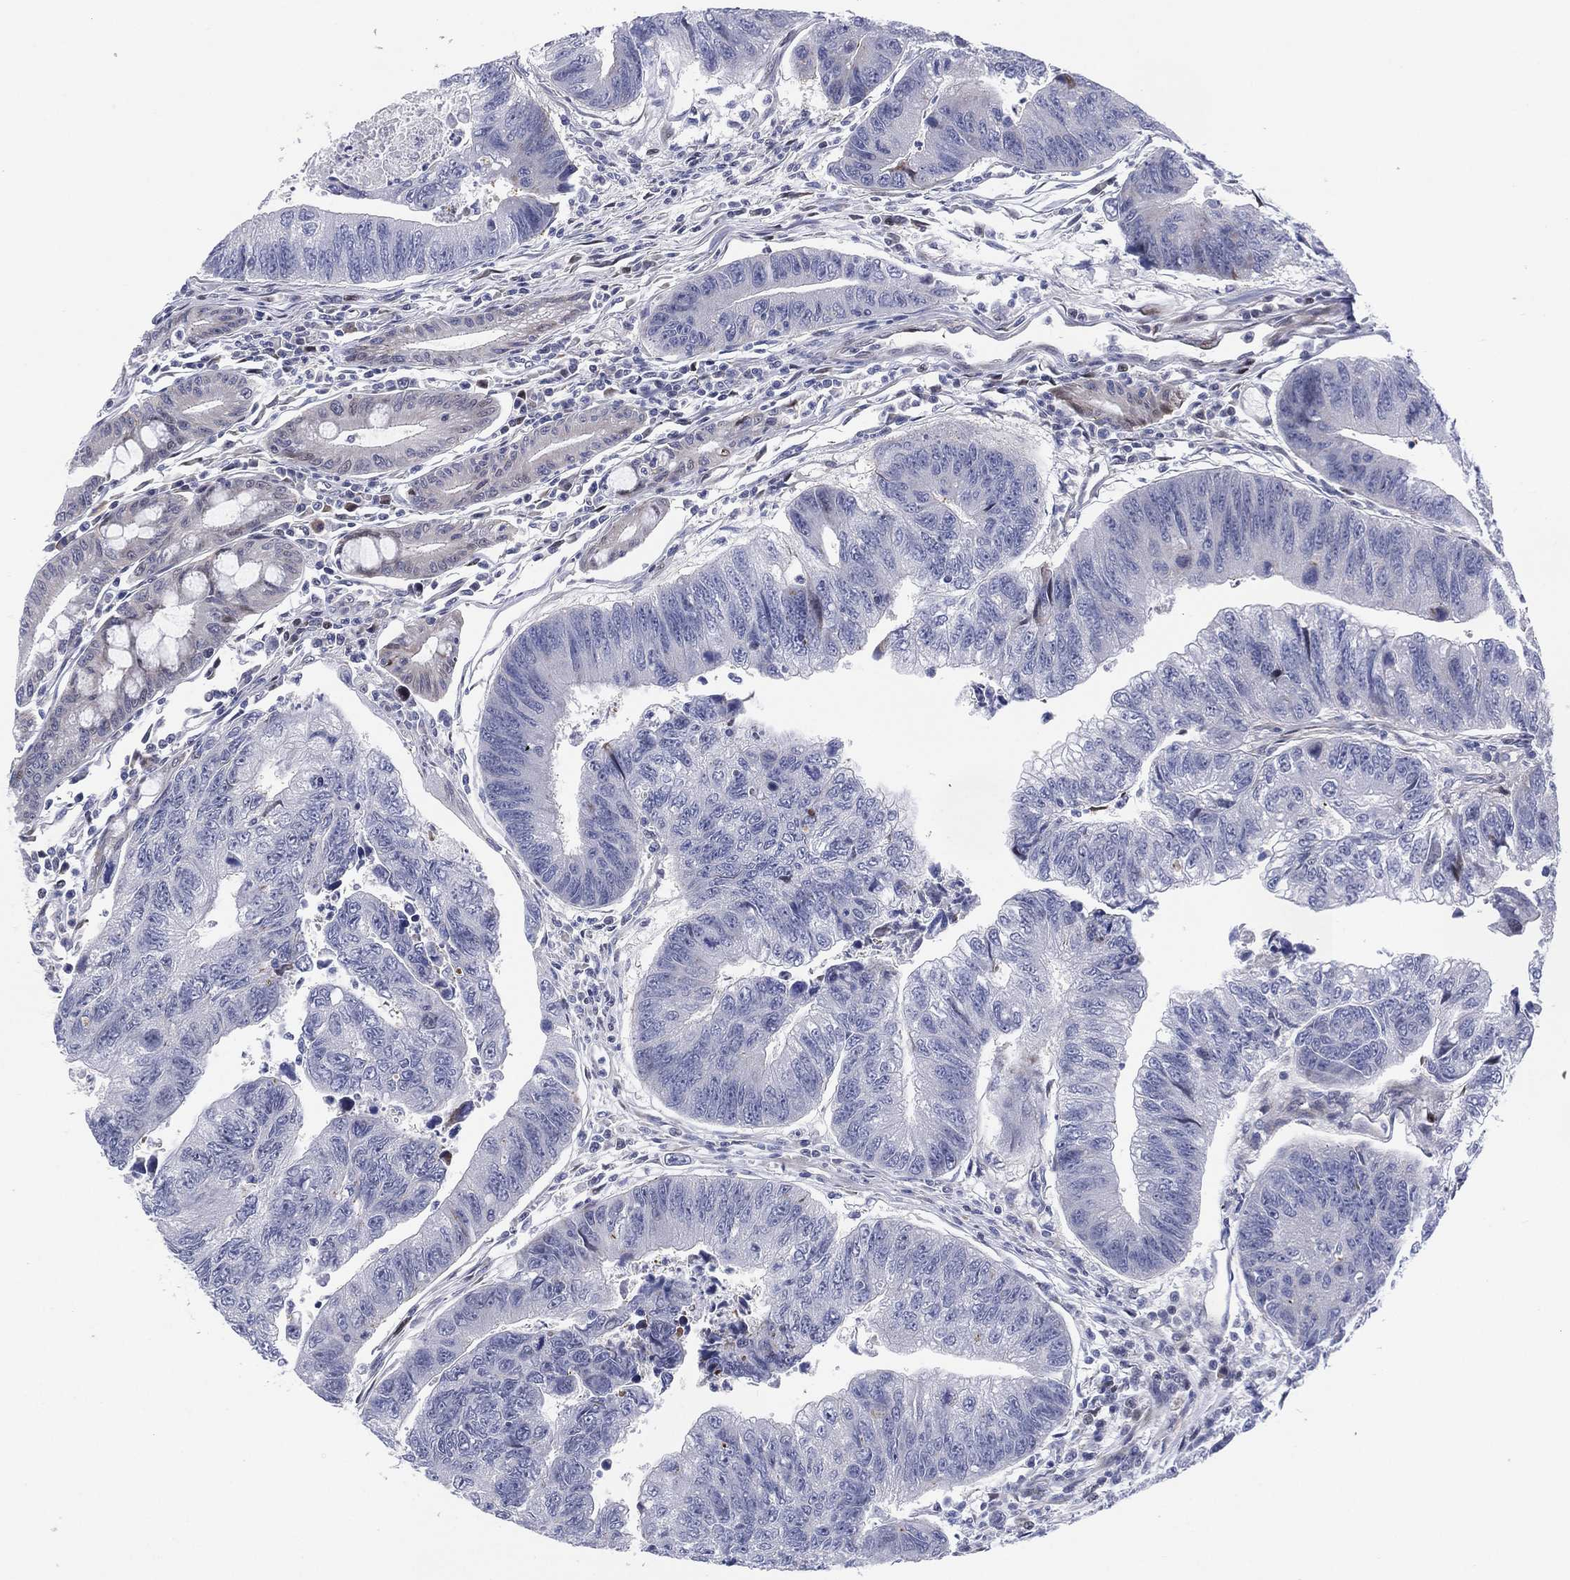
{"staining": {"intensity": "negative", "quantity": "none", "location": "none"}, "tissue": "colorectal cancer", "cell_type": "Tumor cells", "image_type": "cancer", "snomed": [{"axis": "morphology", "description": "Adenocarcinoma, NOS"}, {"axis": "topography", "description": "Colon"}], "caption": "This is an IHC image of human adenocarcinoma (colorectal). There is no staining in tumor cells.", "gene": "SLC4A4", "patient": {"sex": "female", "age": 65}}